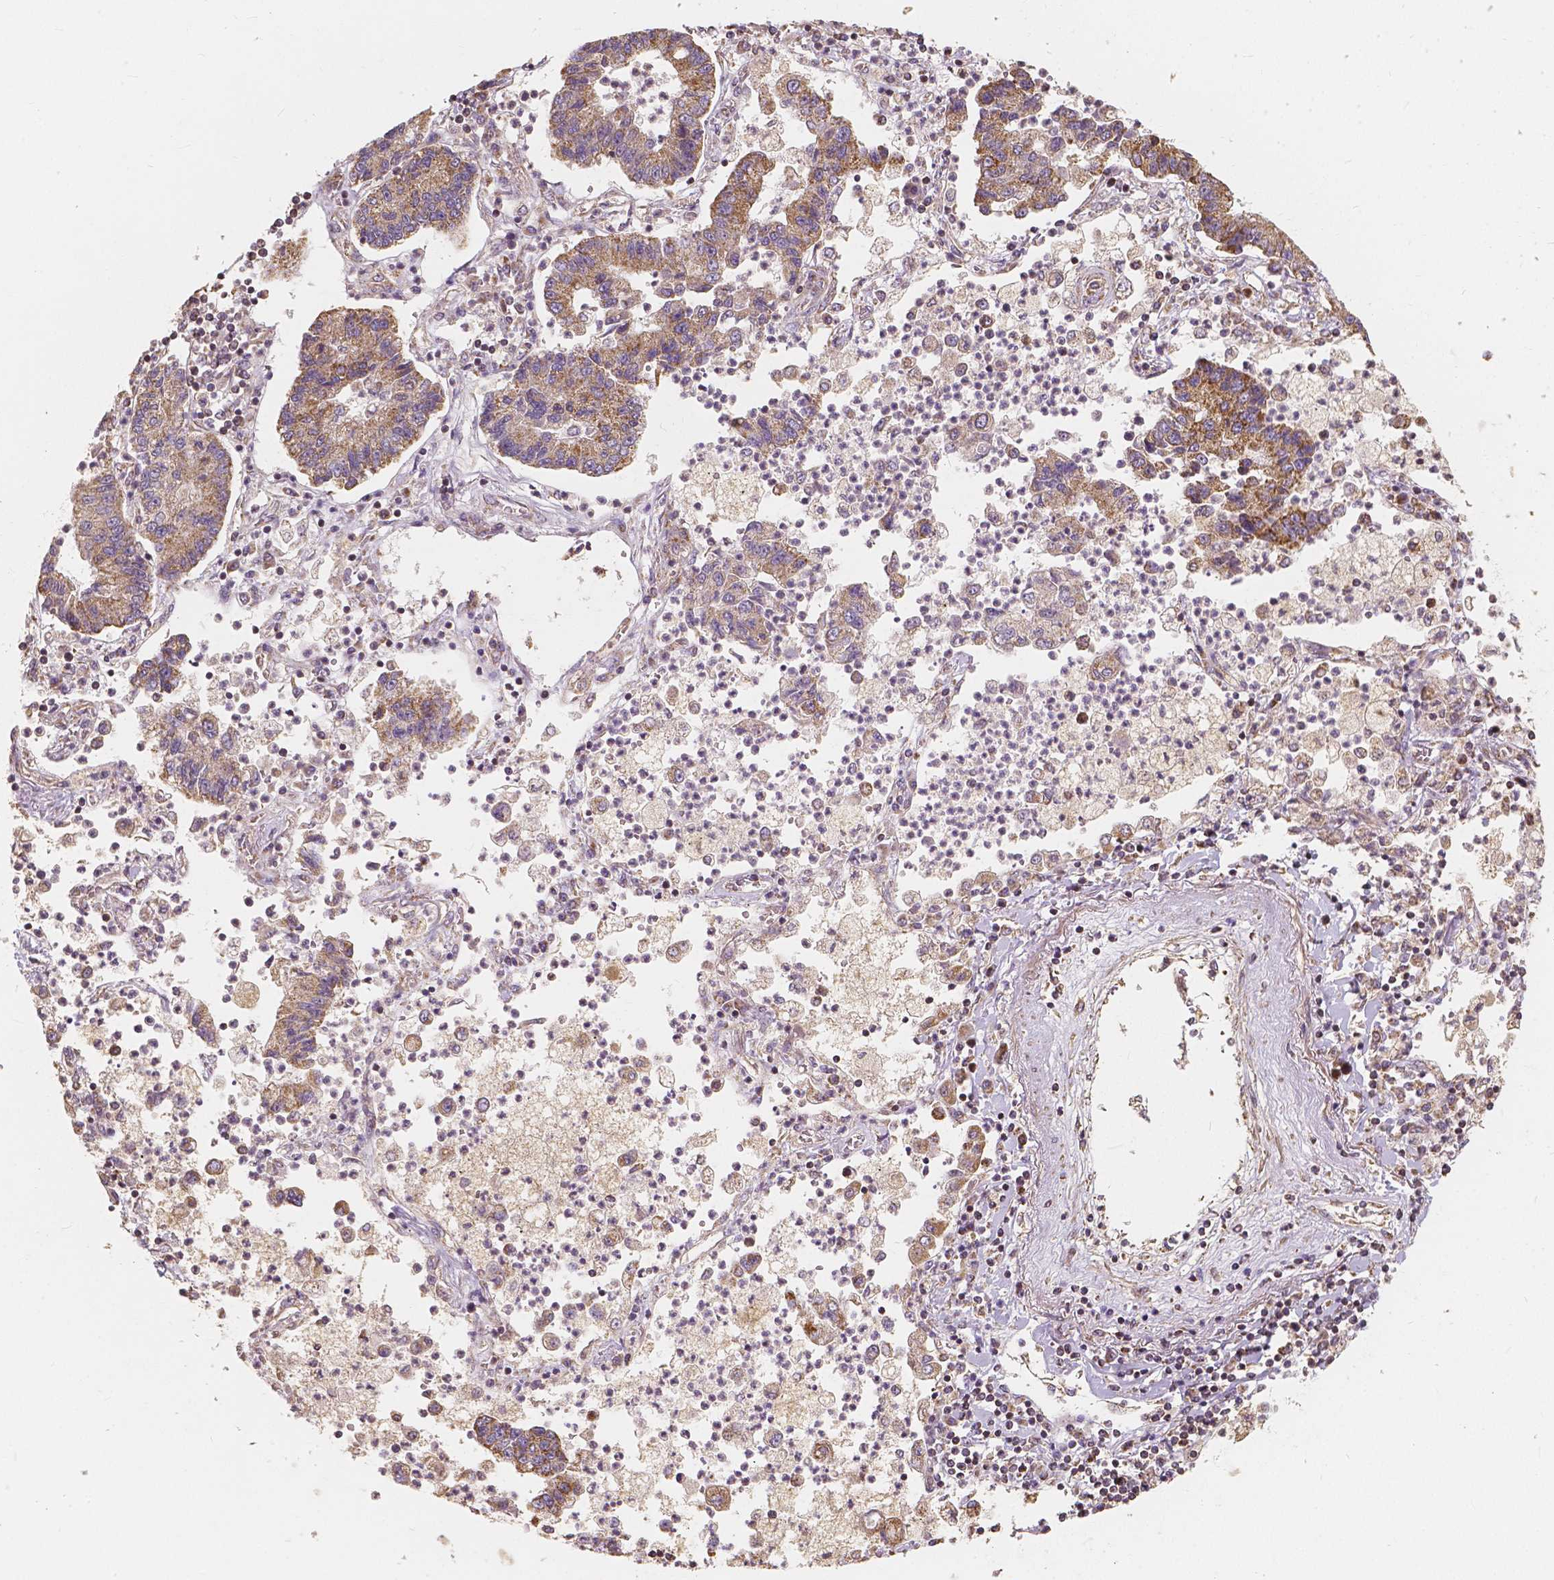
{"staining": {"intensity": "moderate", "quantity": ">75%", "location": "cytoplasmic/membranous"}, "tissue": "lung cancer", "cell_type": "Tumor cells", "image_type": "cancer", "snomed": [{"axis": "morphology", "description": "Adenocarcinoma, NOS"}, {"axis": "topography", "description": "Lung"}], "caption": "High-power microscopy captured an immunohistochemistry (IHC) photomicrograph of lung cancer (adenocarcinoma), revealing moderate cytoplasmic/membranous staining in approximately >75% of tumor cells. (DAB = brown stain, brightfield microscopy at high magnification).", "gene": "PEX26", "patient": {"sex": "female", "age": 57}}